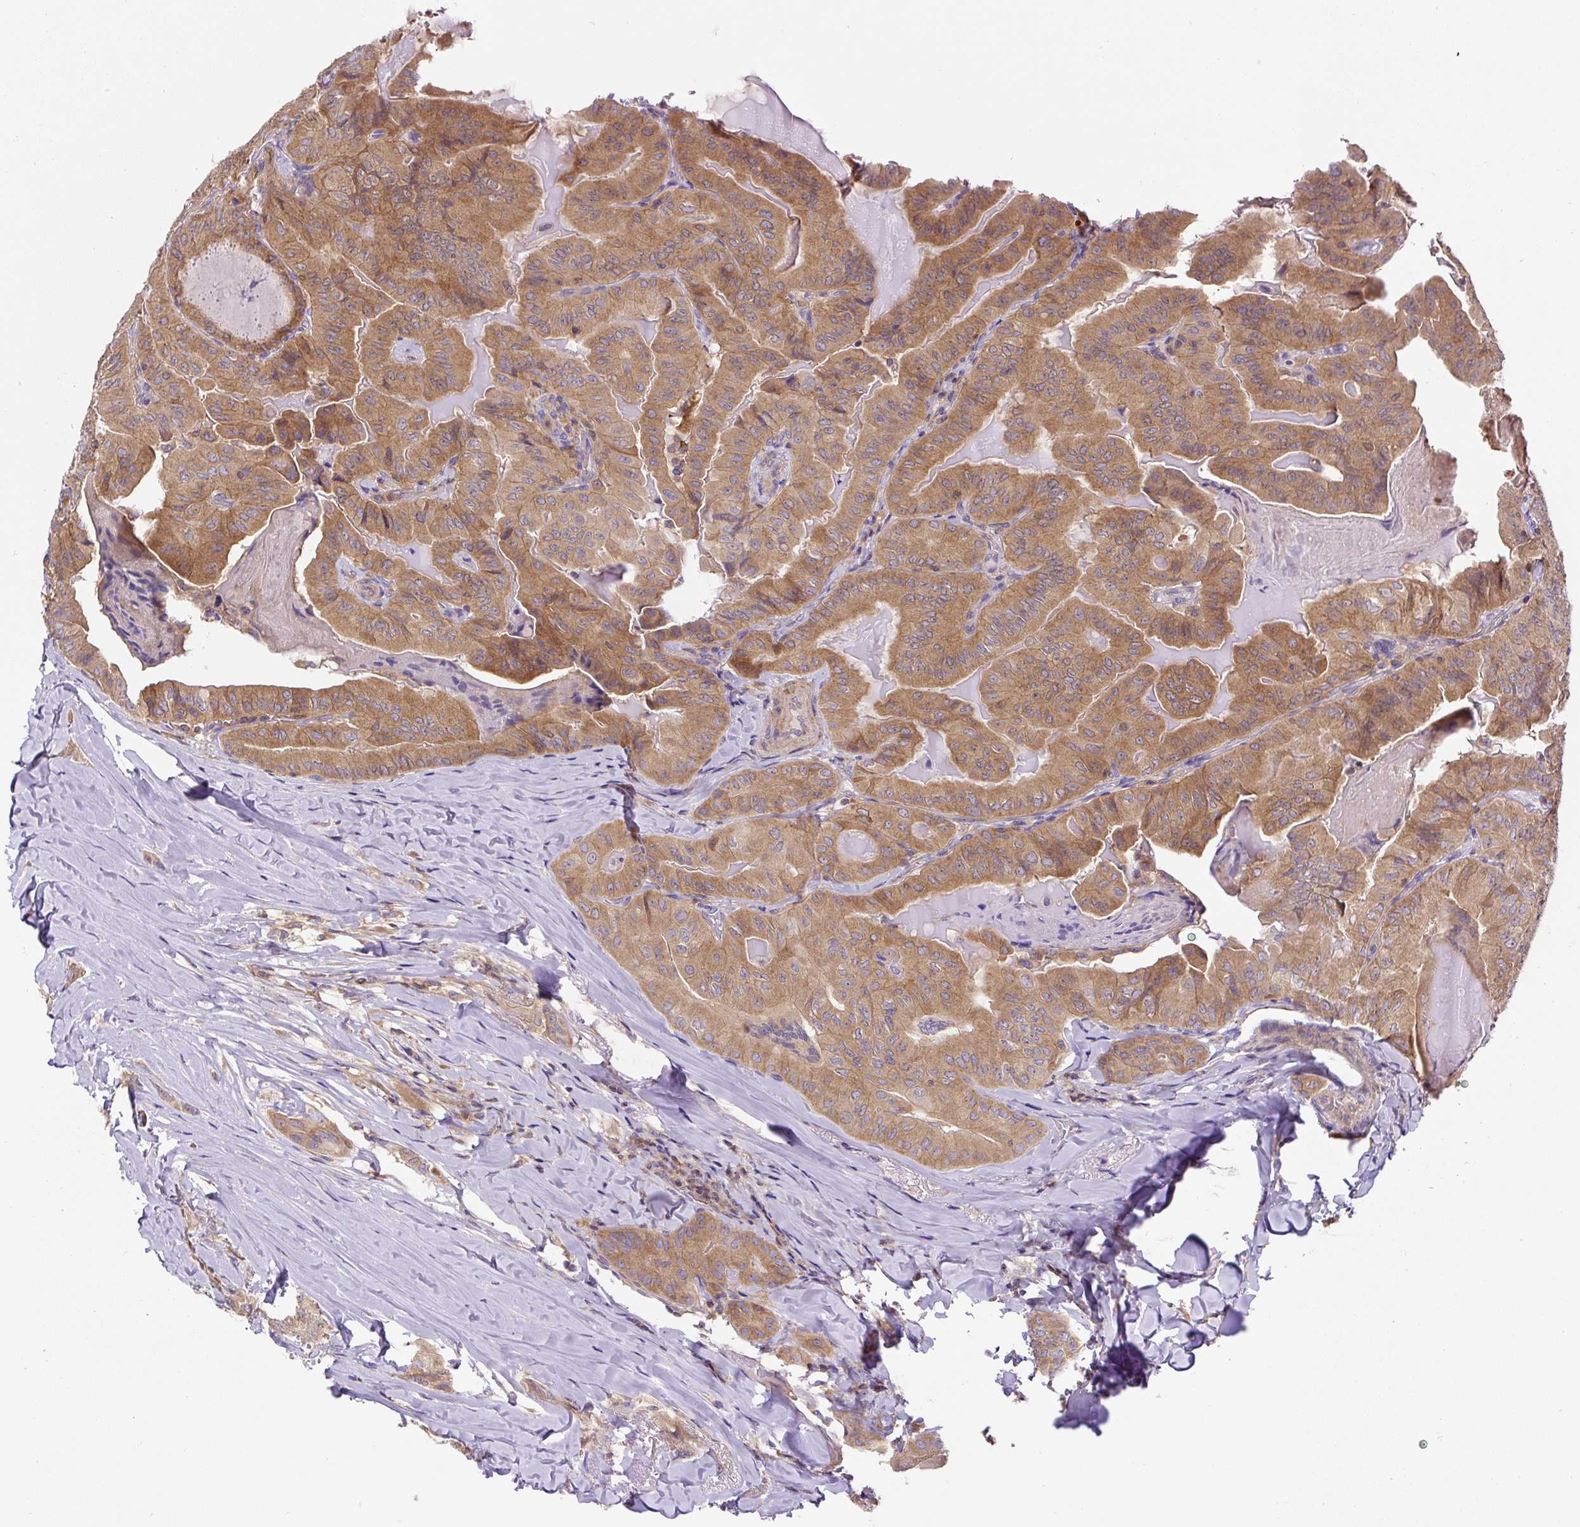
{"staining": {"intensity": "moderate", "quantity": ">75%", "location": "cytoplasmic/membranous"}, "tissue": "thyroid cancer", "cell_type": "Tumor cells", "image_type": "cancer", "snomed": [{"axis": "morphology", "description": "Papillary adenocarcinoma, NOS"}, {"axis": "topography", "description": "Thyroid gland"}], "caption": "A brown stain highlights moderate cytoplasmic/membranous positivity of a protein in human papillary adenocarcinoma (thyroid) tumor cells.", "gene": "CCDC28A", "patient": {"sex": "female", "age": 68}}